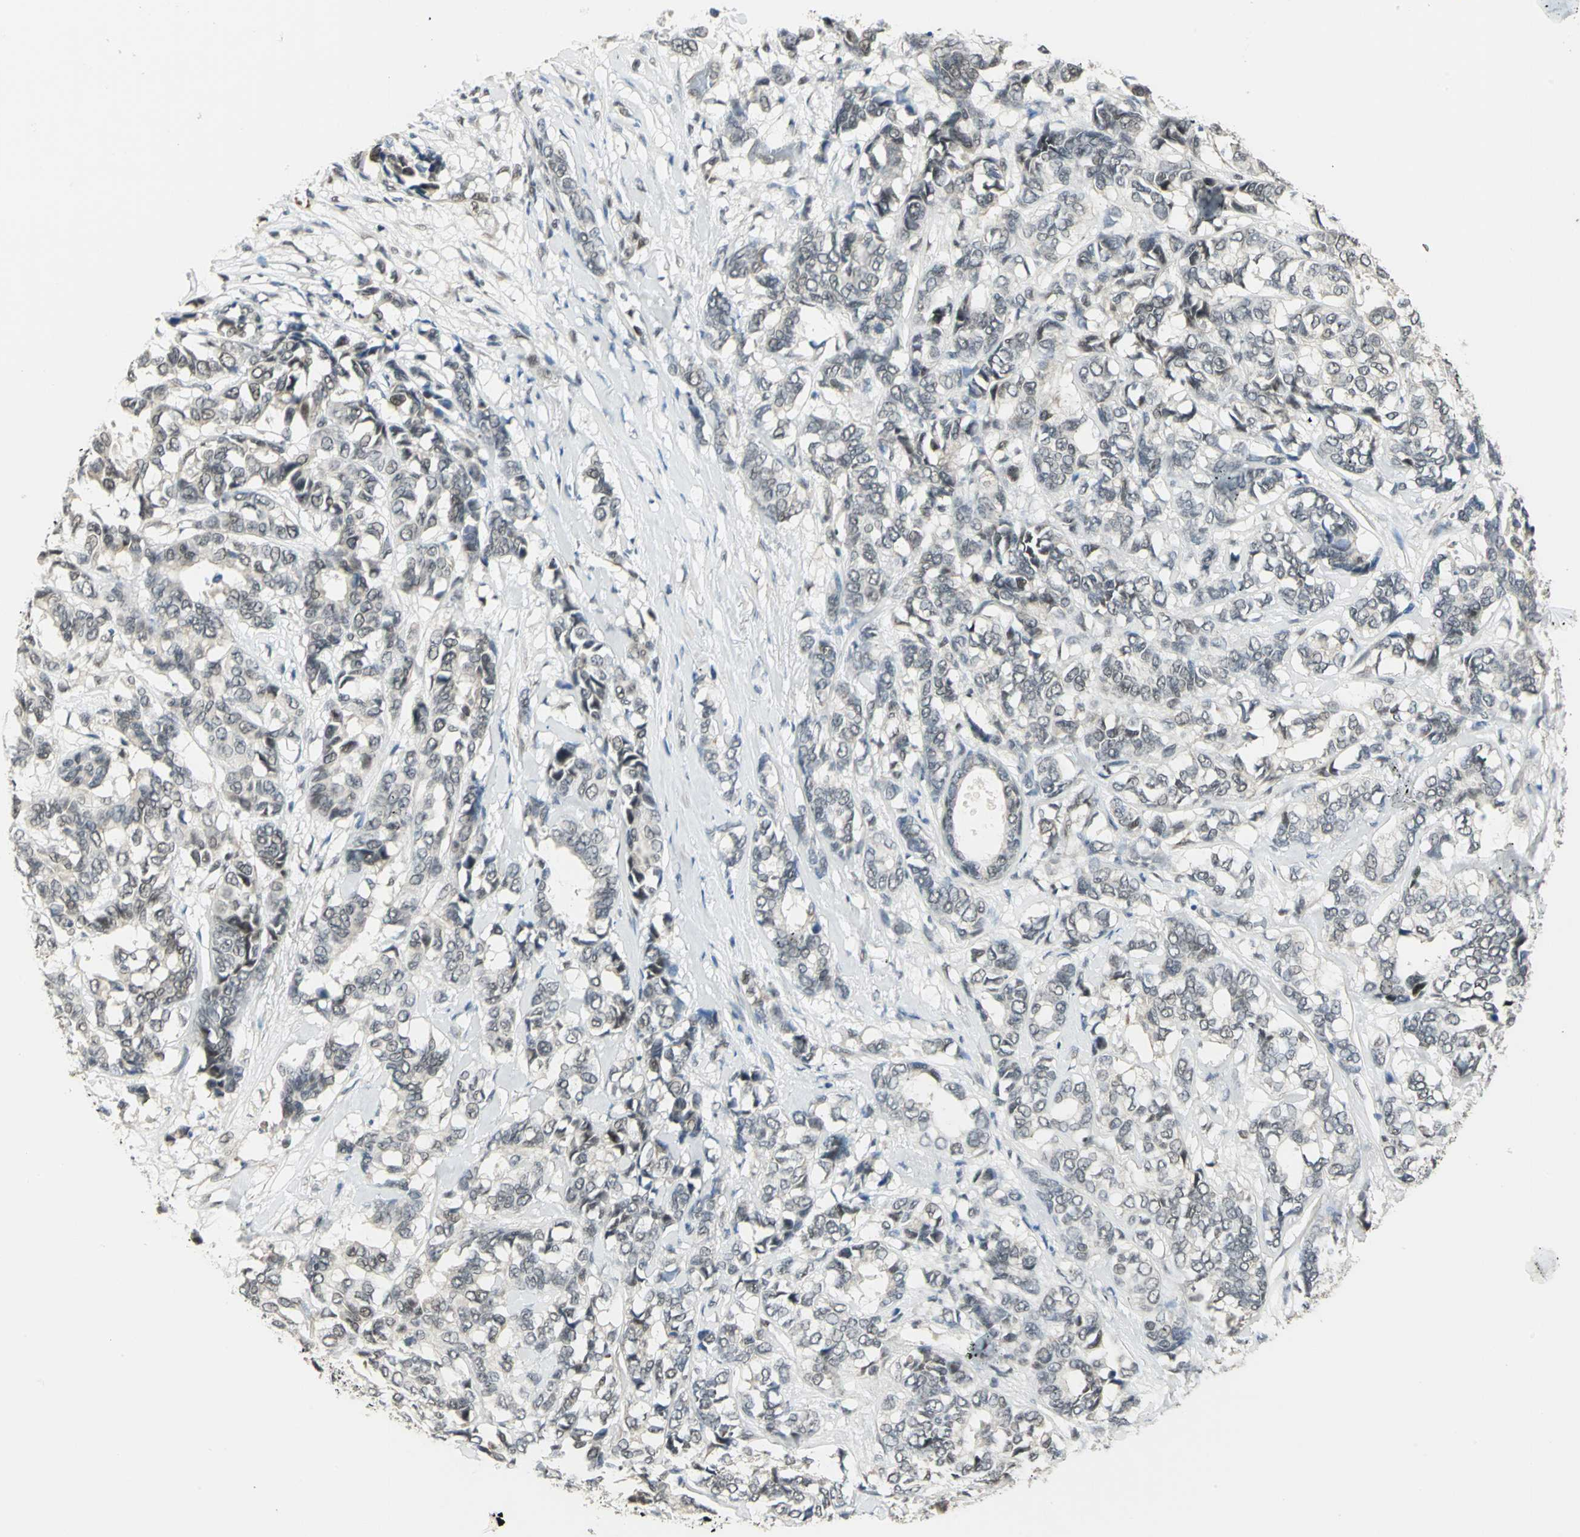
{"staining": {"intensity": "negative", "quantity": "none", "location": "none"}, "tissue": "breast cancer", "cell_type": "Tumor cells", "image_type": "cancer", "snomed": [{"axis": "morphology", "description": "Duct carcinoma"}, {"axis": "topography", "description": "Breast"}], "caption": "Tumor cells are negative for brown protein staining in breast invasive ductal carcinoma.", "gene": "MTA1", "patient": {"sex": "female", "age": 87}}